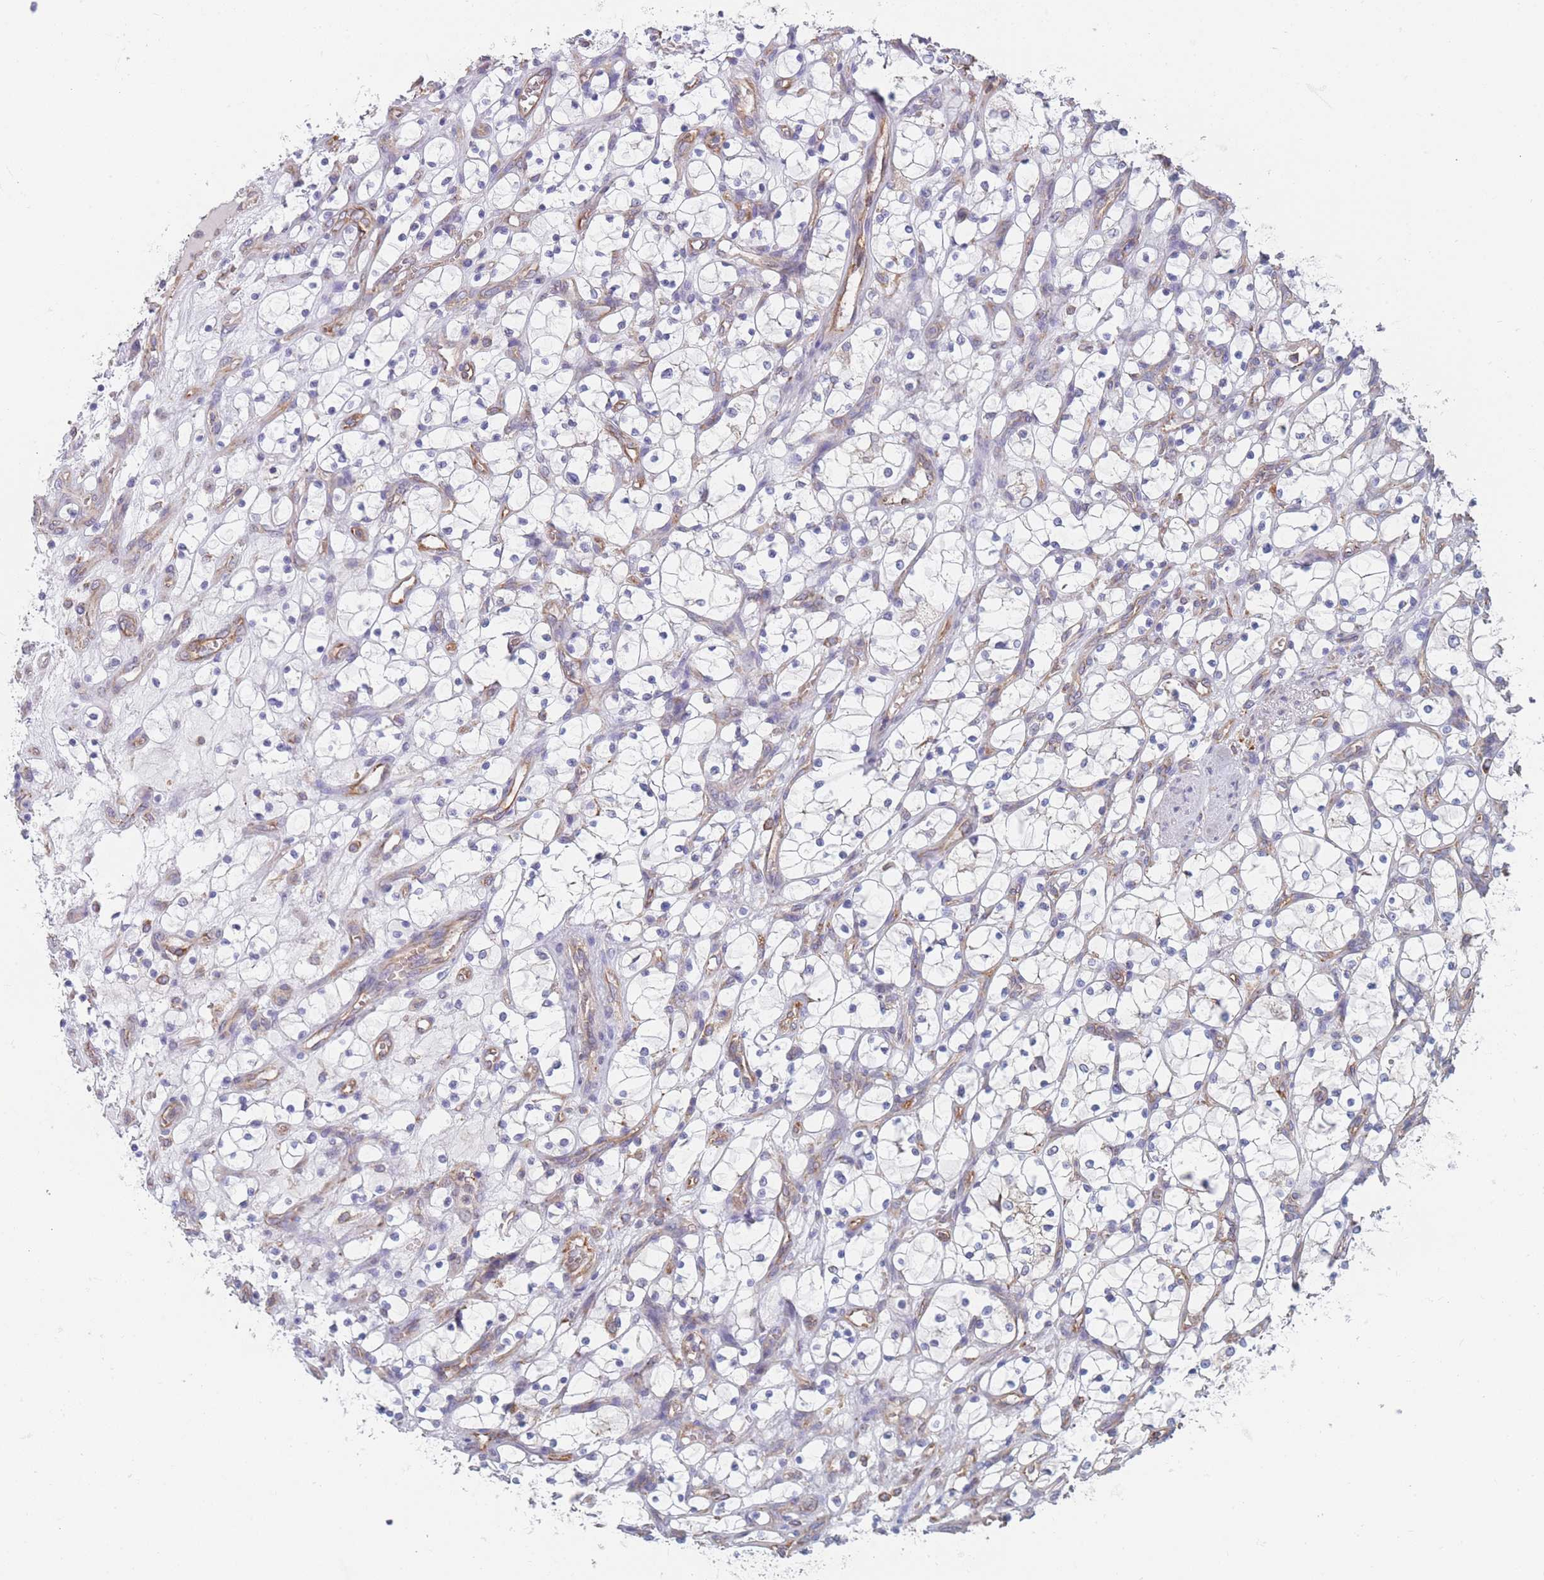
{"staining": {"intensity": "negative", "quantity": "none", "location": "none"}, "tissue": "renal cancer", "cell_type": "Tumor cells", "image_type": "cancer", "snomed": [{"axis": "morphology", "description": "Adenocarcinoma, NOS"}, {"axis": "topography", "description": "Kidney"}], "caption": "Tumor cells show no significant protein positivity in renal adenocarcinoma.", "gene": "OR7C2", "patient": {"sex": "female", "age": 69}}